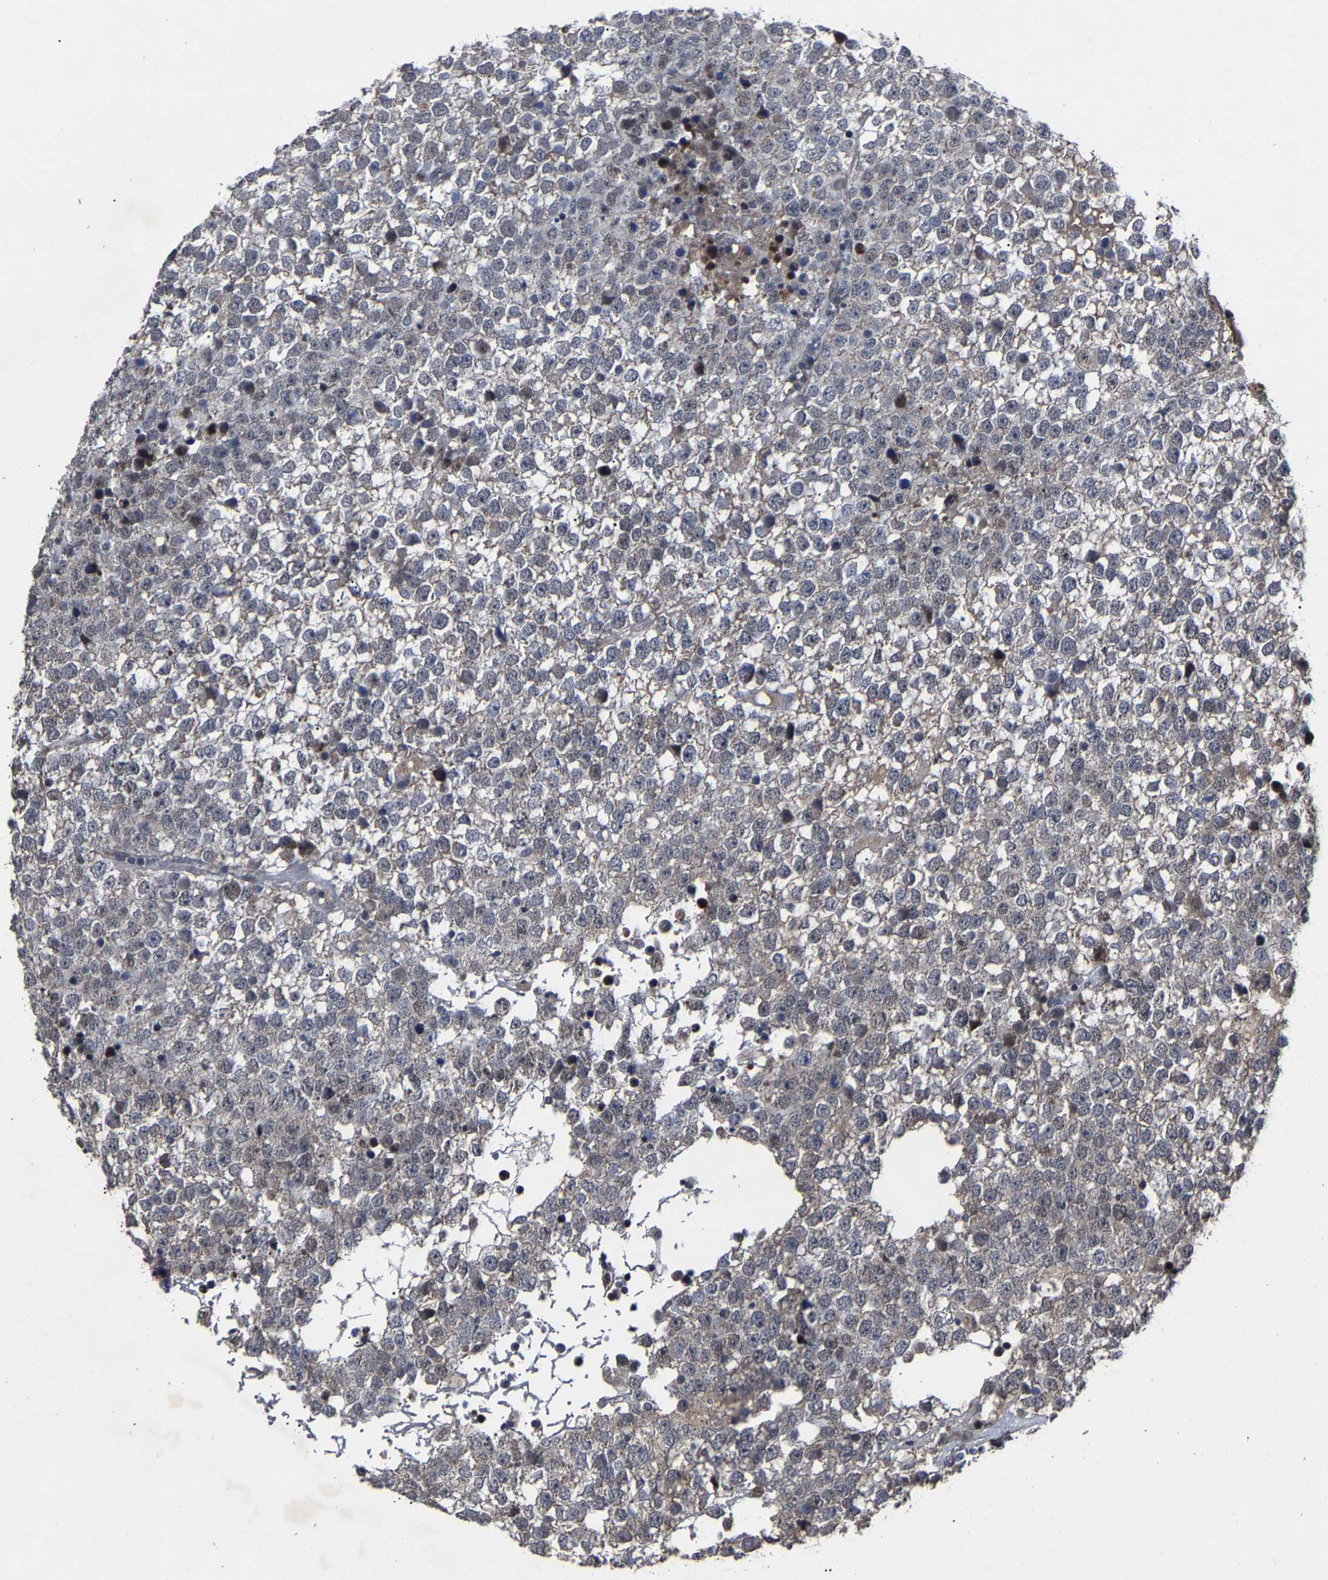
{"staining": {"intensity": "negative", "quantity": "none", "location": "none"}, "tissue": "testis cancer", "cell_type": "Tumor cells", "image_type": "cancer", "snomed": [{"axis": "morphology", "description": "Seminoma, NOS"}, {"axis": "topography", "description": "Testis"}], "caption": "Tumor cells show no significant protein positivity in testis cancer.", "gene": "LSM8", "patient": {"sex": "male", "age": 65}}